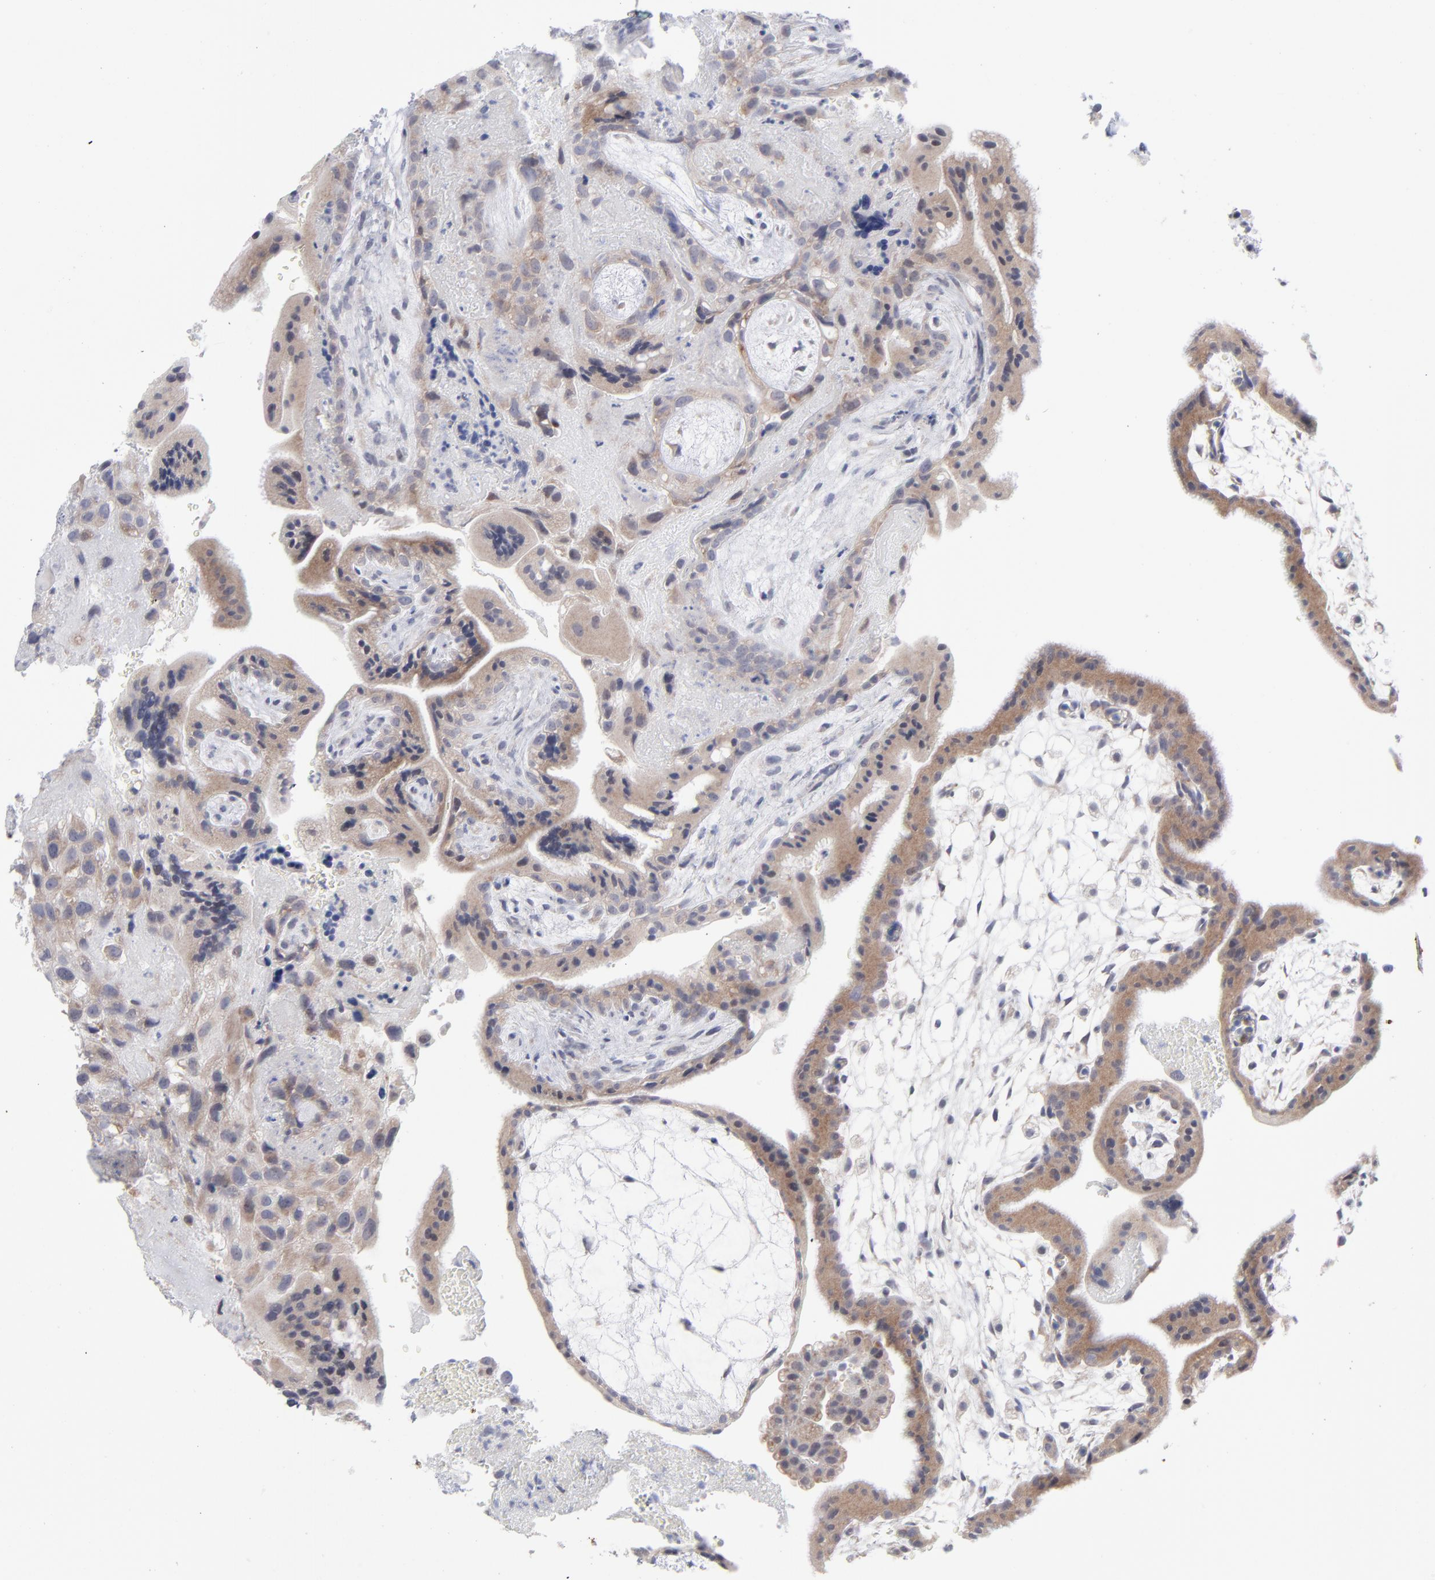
{"staining": {"intensity": "weak", "quantity": ">75%", "location": "cytoplasmic/membranous"}, "tissue": "placenta", "cell_type": "Decidual cells", "image_type": "normal", "snomed": [{"axis": "morphology", "description": "Normal tissue, NOS"}, {"axis": "topography", "description": "Placenta"}], "caption": "Decidual cells reveal low levels of weak cytoplasmic/membranous positivity in about >75% of cells in benign human placenta.", "gene": "RPS24", "patient": {"sex": "female", "age": 35}}